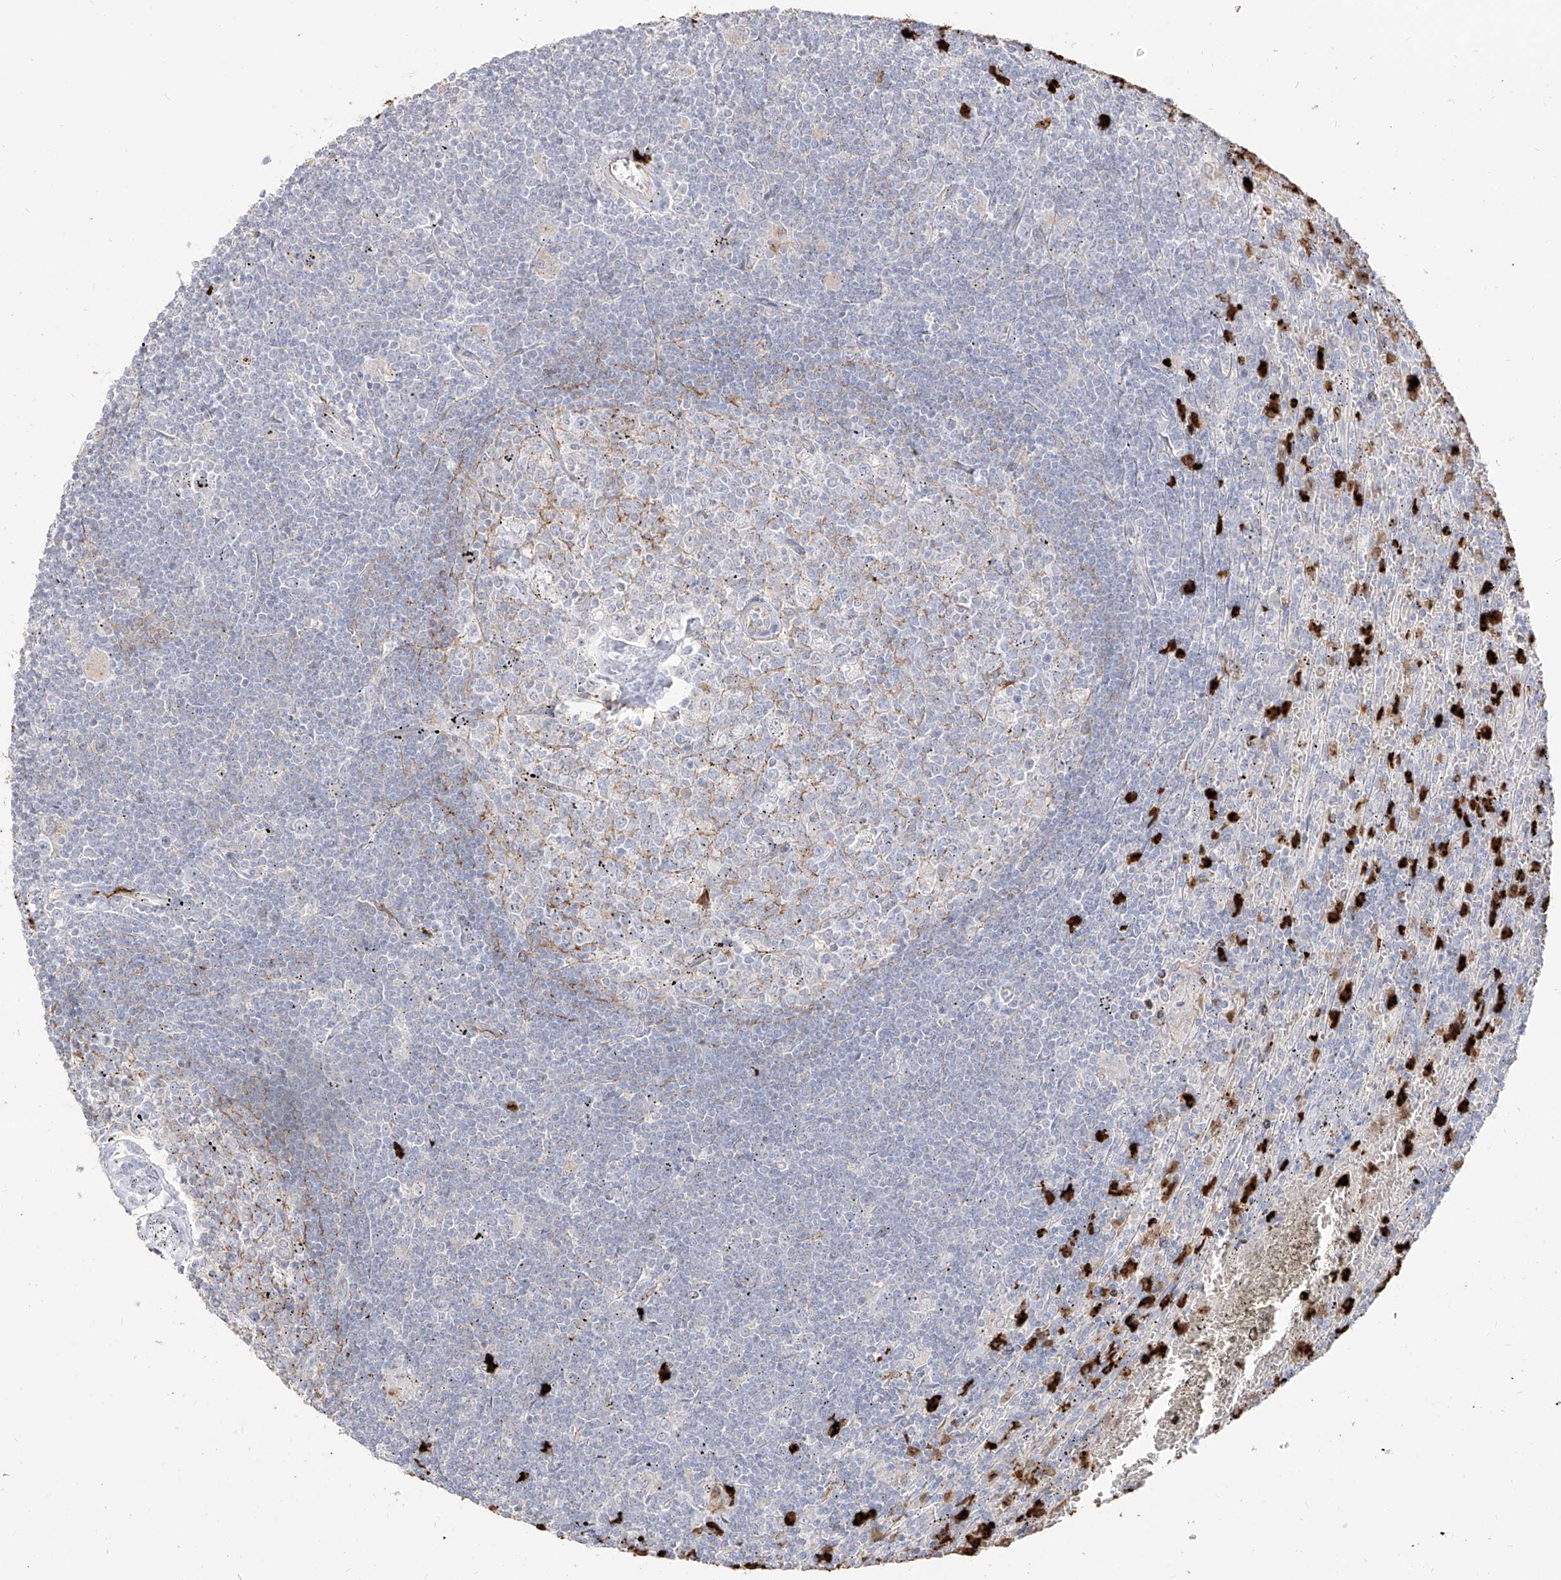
{"staining": {"intensity": "negative", "quantity": "none", "location": "none"}, "tissue": "lymphoma", "cell_type": "Tumor cells", "image_type": "cancer", "snomed": [{"axis": "morphology", "description": "Malignant lymphoma, non-Hodgkin's type, Low grade"}, {"axis": "topography", "description": "Spleen"}], "caption": "A high-resolution image shows IHC staining of malignant lymphoma, non-Hodgkin's type (low-grade), which reveals no significant staining in tumor cells.", "gene": "ZNF227", "patient": {"sex": "male", "age": 76}}